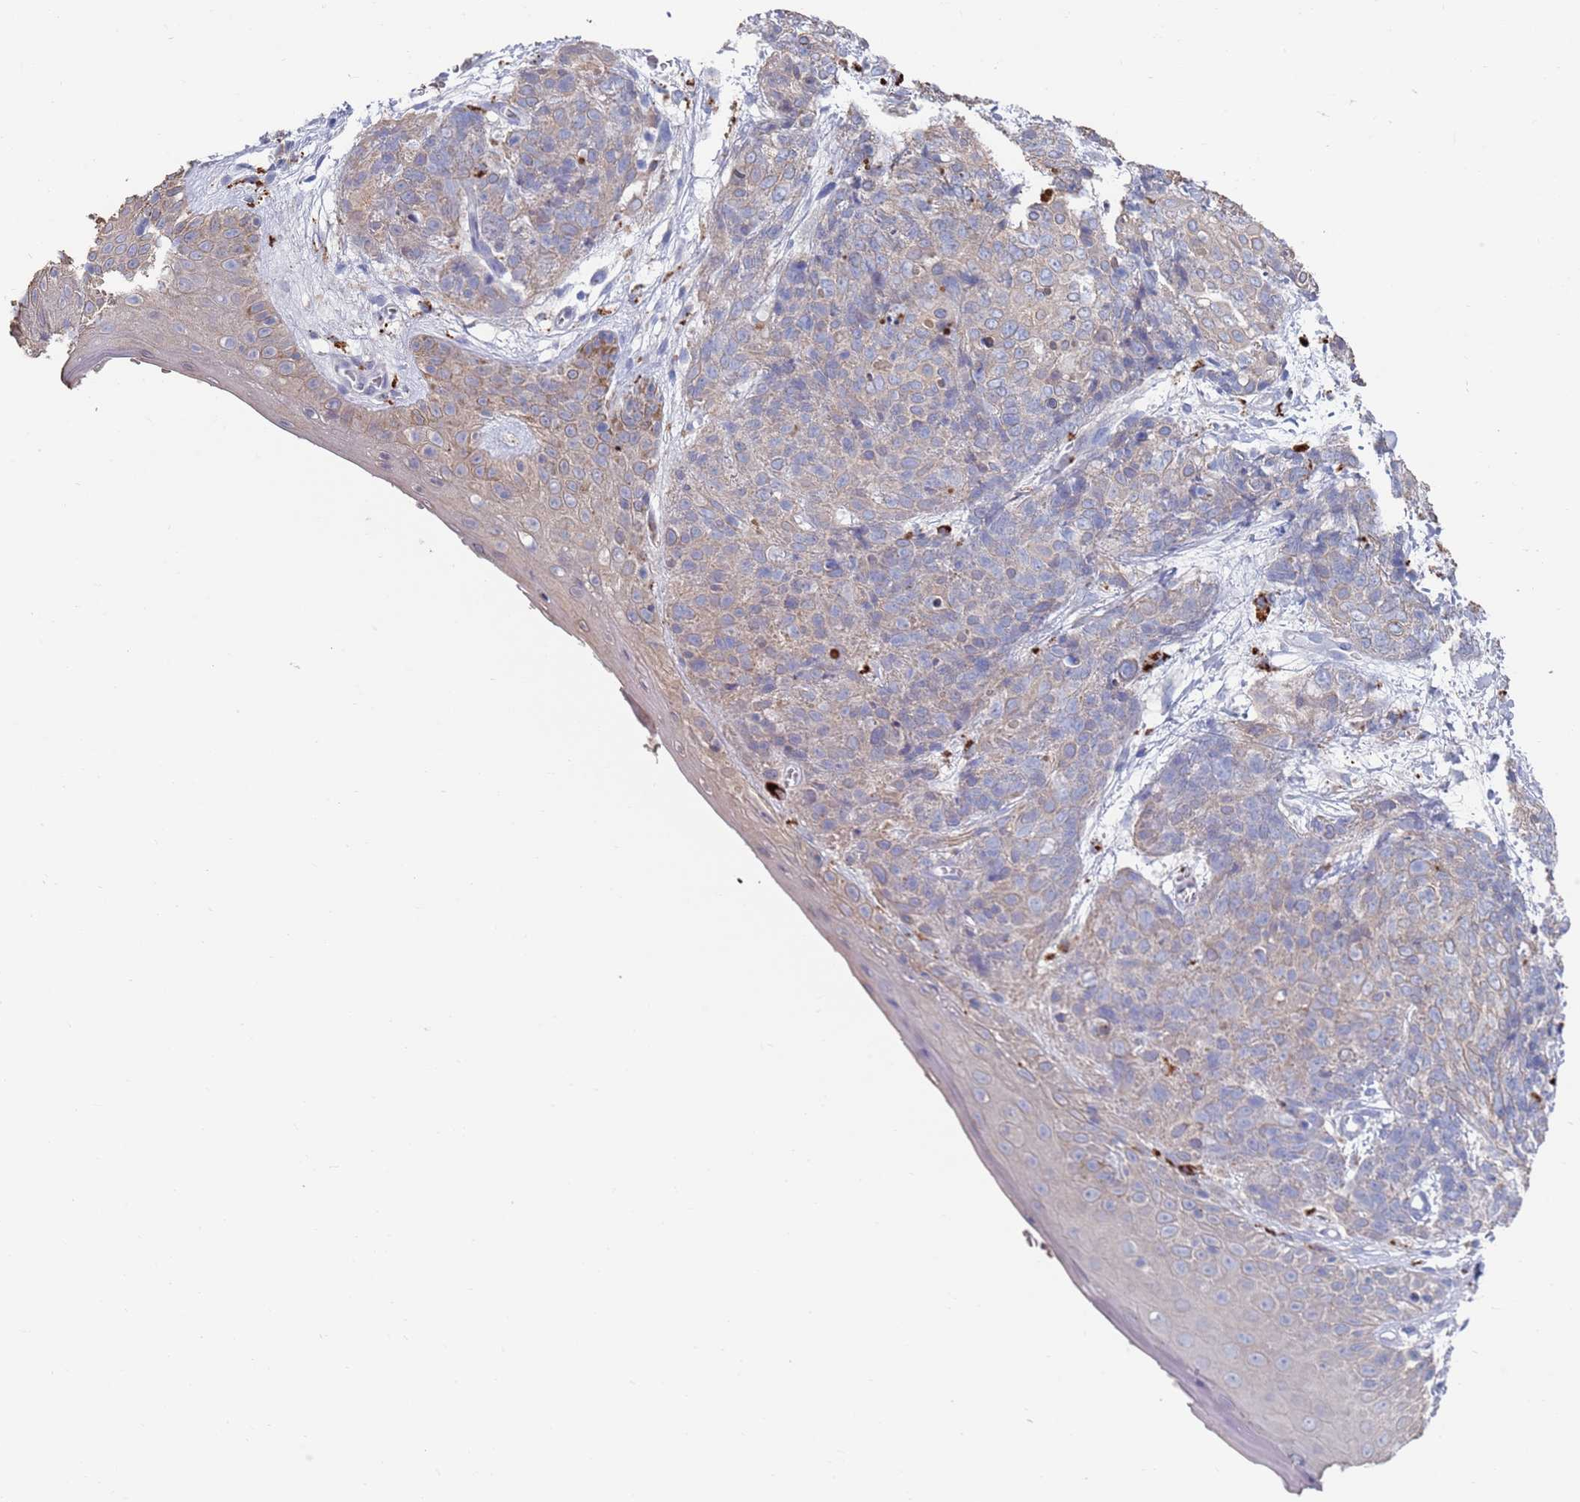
{"staining": {"intensity": "weak", "quantity": "25%-75%", "location": "cytoplasmic/membranous"}, "tissue": "skin cancer", "cell_type": "Tumor cells", "image_type": "cancer", "snomed": [{"axis": "morphology", "description": "Squamous cell carcinoma, NOS"}, {"axis": "topography", "description": "Skin"}, {"axis": "topography", "description": "Vulva"}], "caption": "Immunohistochemical staining of human skin squamous cell carcinoma reveals weak cytoplasmic/membranous protein expression in about 25%-75% of tumor cells.", "gene": "FUCA1", "patient": {"sex": "female", "age": 85}}